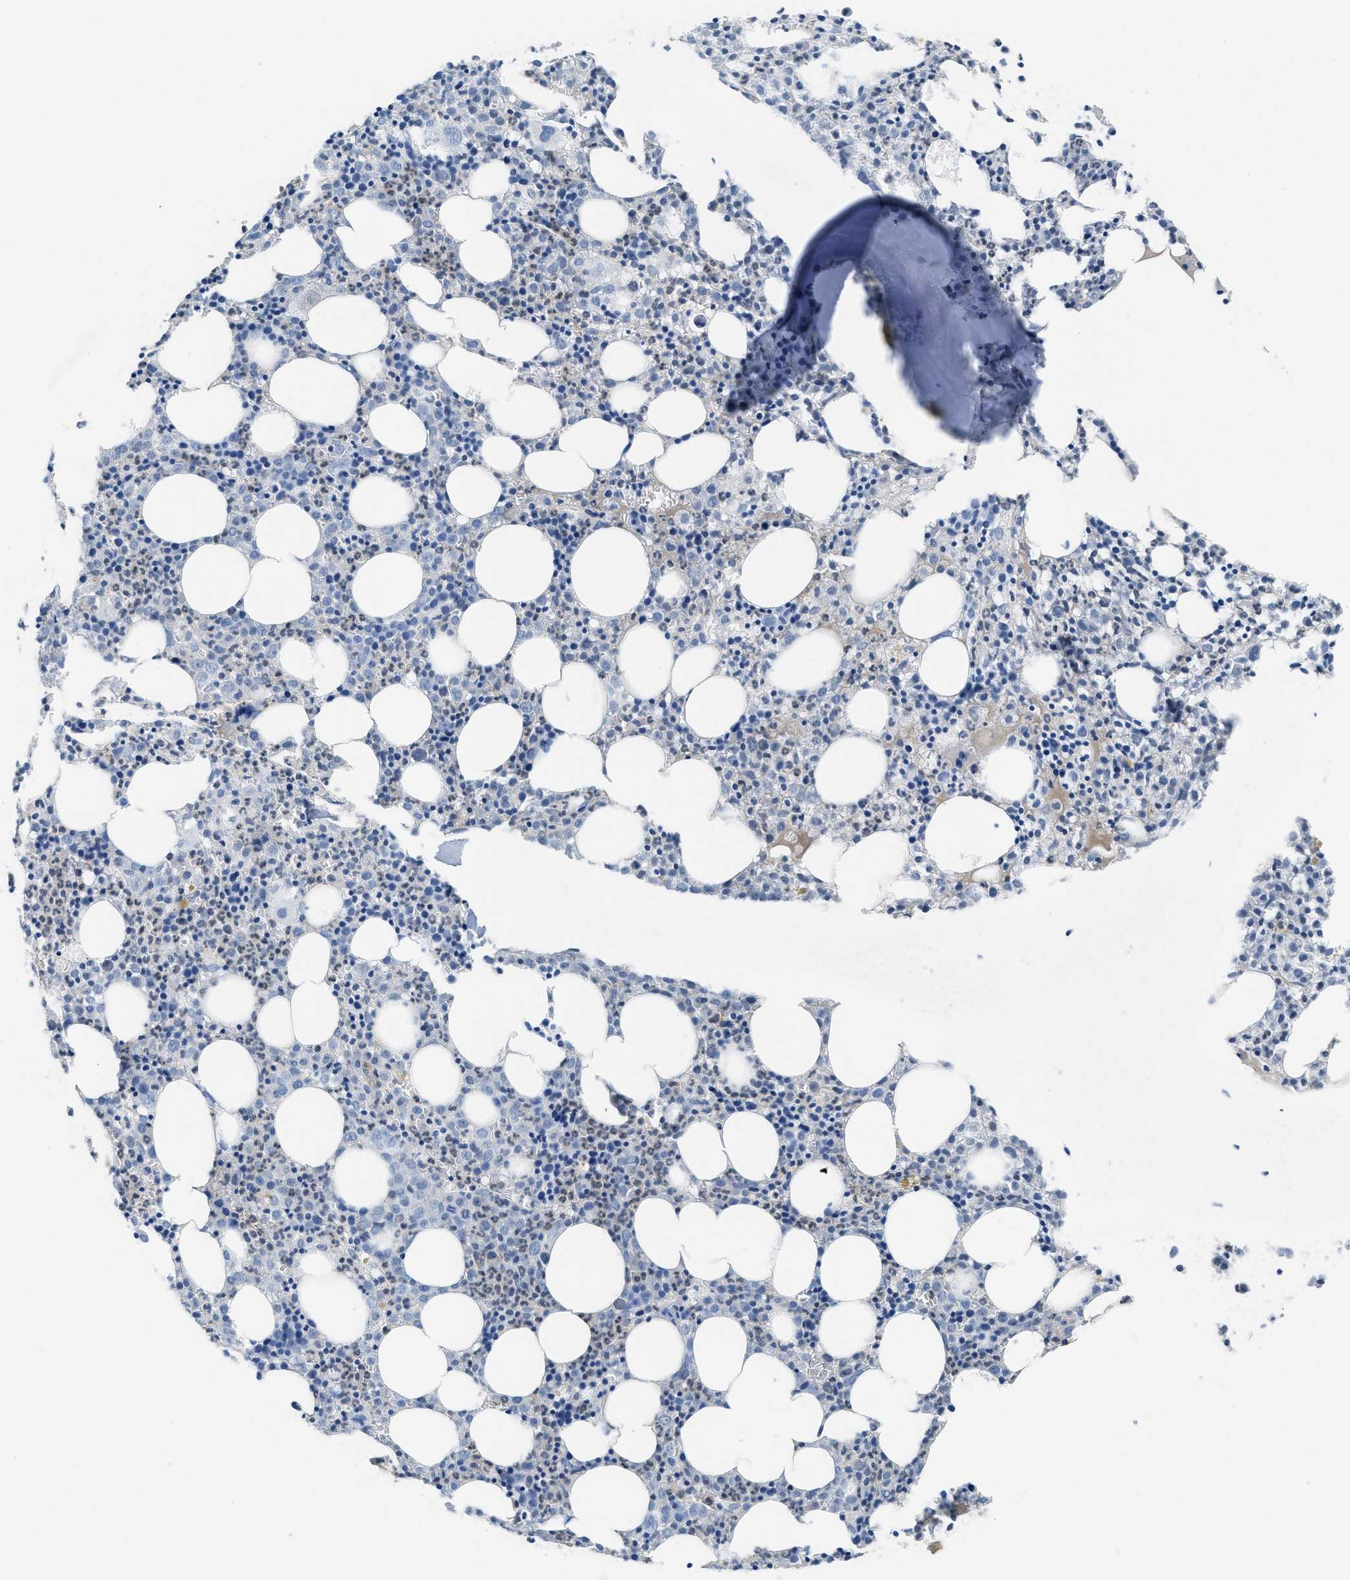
{"staining": {"intensity": "weak", "quantity": "25%-75%", "location": "cytoplasmic/membranous,nuclear"}, "tissue": "bone marrow", "cell_type": "Hematopoietic cells", "image_type": "normal", "snomed": [{"axis": "morphology", "description": "Normal tissue, NOS"}, {"axis": "morphology", "description": "Inflammation, NOS"}, {"axis": "topography", "description": "Bone marrow"}], "caption": "Immunohistochemistry (IHC) staining of benign bone marrow, which demonstrates low levels of weak cytoplasmic/membranous,nuclear positivity in approximately 25%-75% of hematopoietic cells indicating weak cytoplasmic/membranous,nuclear protein staining. The staining was performed using DAB (brown) for protein detection and nuclei were counterstained in hematoxylin (blue).", "gene": "CRB3", "patient": {"sex": "male", "age": 25}}